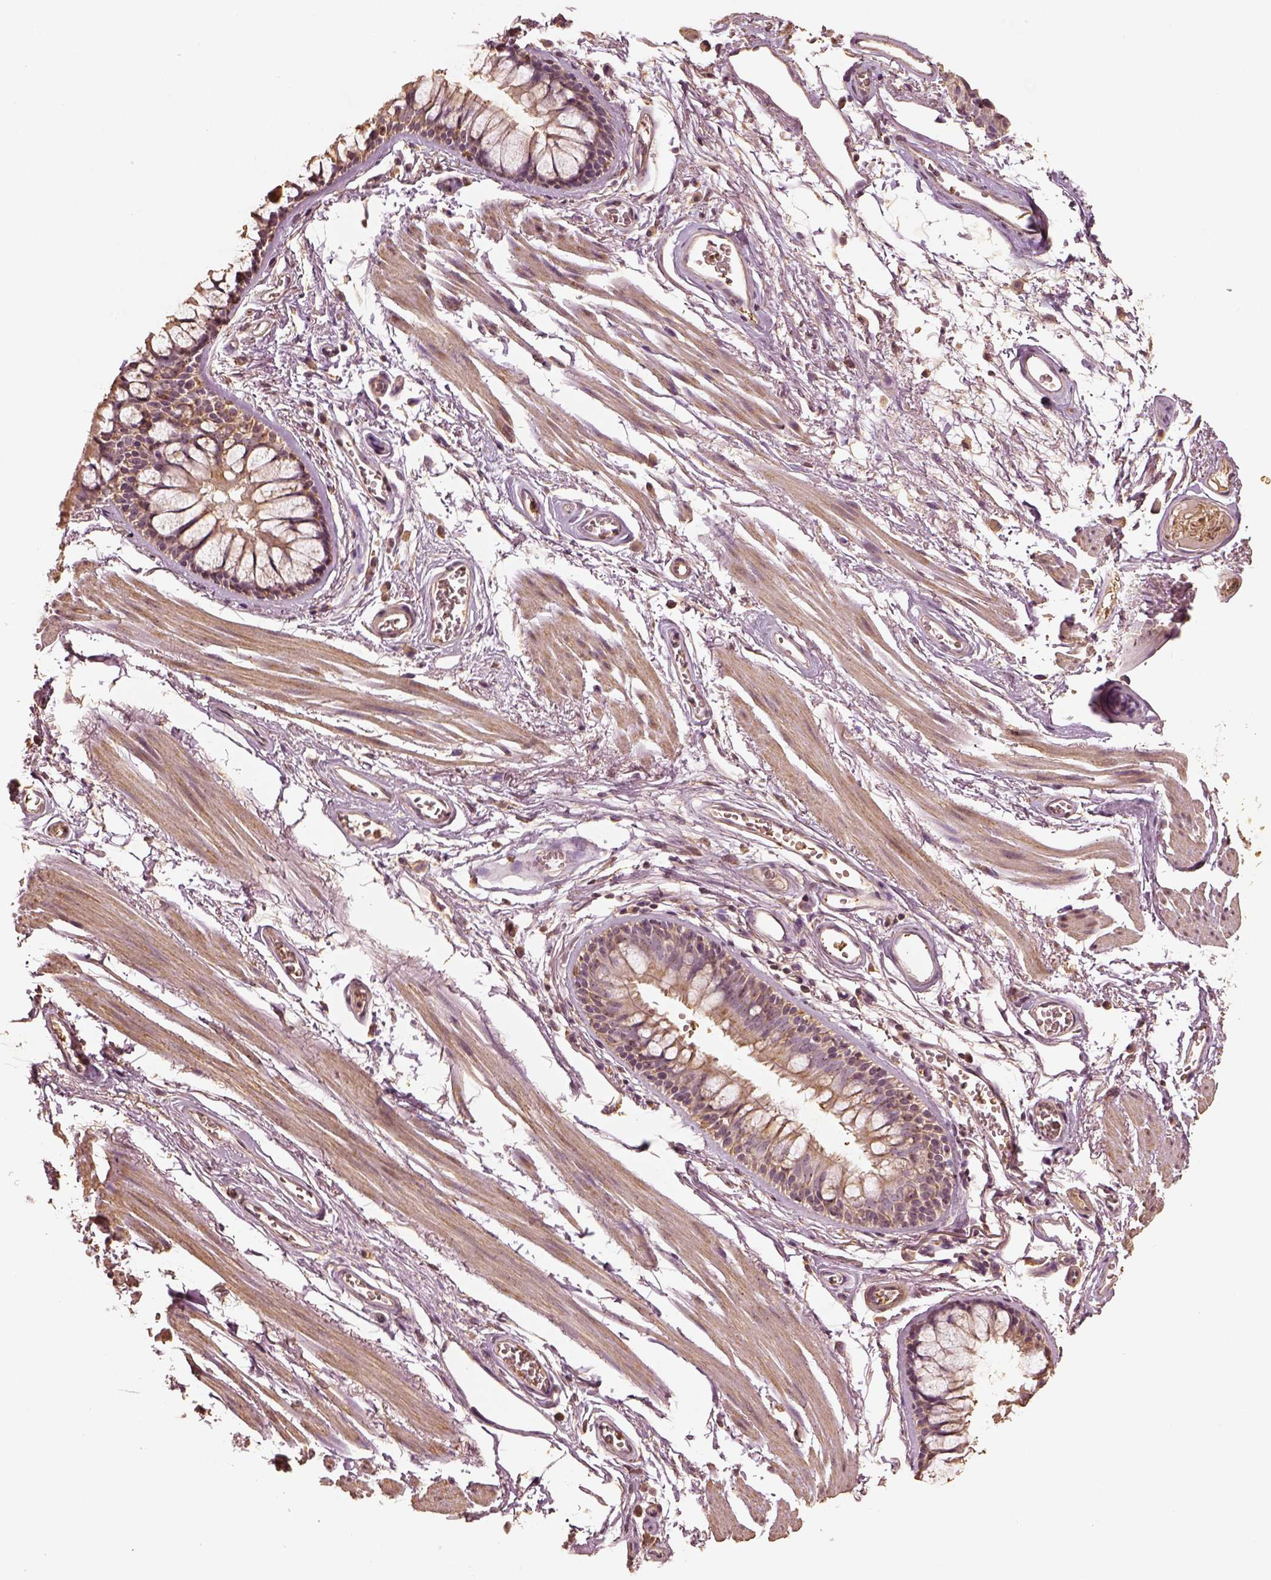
{"staining": {"intensity": "weak", "quantity": "25%-75%", "location": "cytoplasmic/membranous"}, "tissue": "adipose tissue", "cell_type": "Adipocytes", "image_type": "normal", "snomed": [{"axis": "morphology", "description": "Normal tissue, NOS"}, {"axis": "topography", "description": "Cartilage tissue"}, {"axis": "topography", "description": "Bronchus"}], "caption": "This is a photomicrograph of immunohistochemistry staining of unremarkable adipose tissue, which shows weak positivity in the cytoplasmic/membranous of adipocytes.", "gene": "PTGES2", "patient": {"sex": "female", "age": 79}}